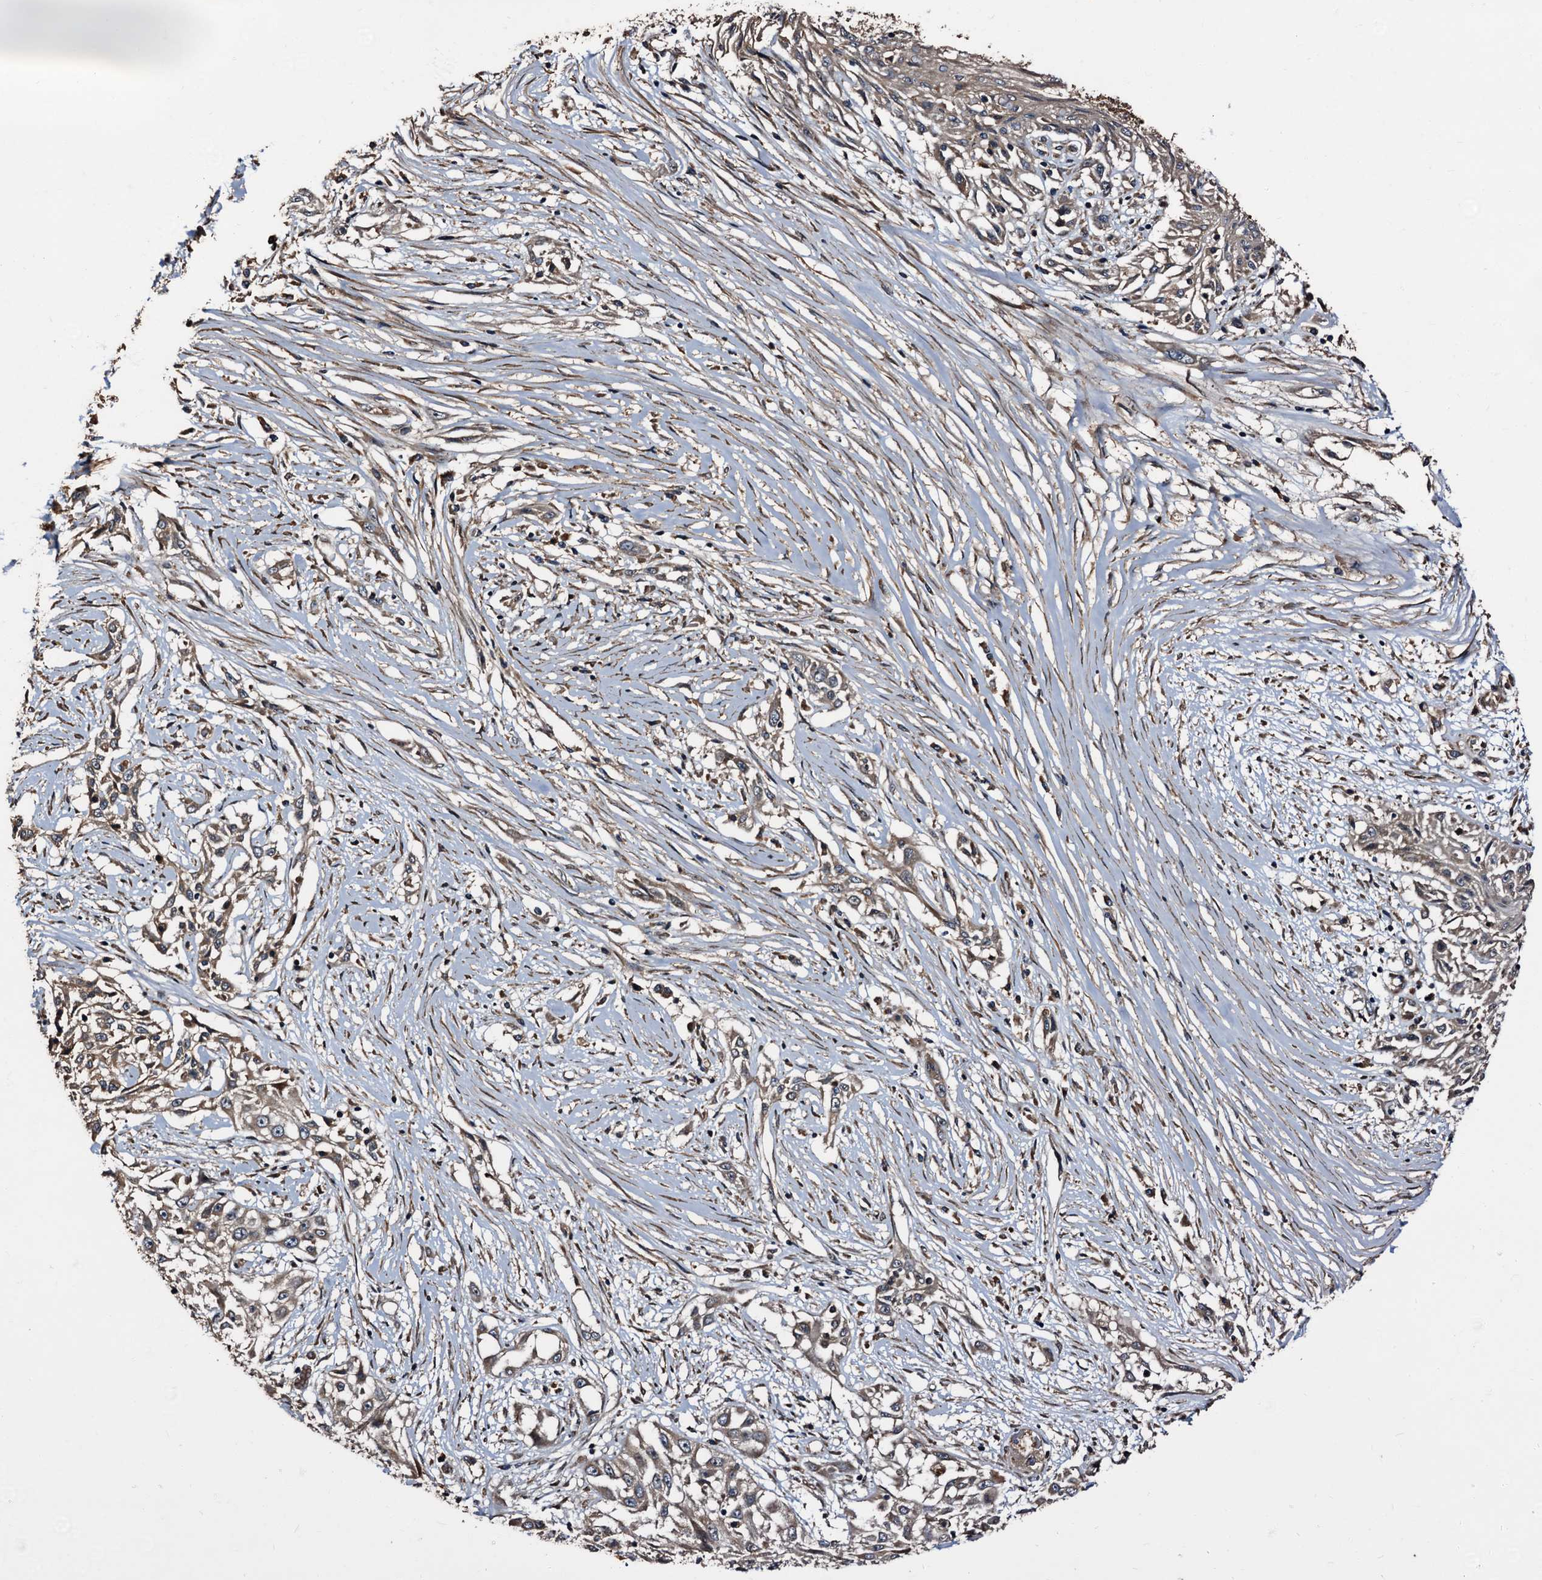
{"staining": {"intensity": "weak", "quantity": "<25%", "location": "cytoplasmic/membranous"}, "tissue": "skin cancer", "cell_type": "Tumor cells", "image_type": "cancer", "snomed": [{"axis": "morphology", "description": "Squamous cell carcinoma, NOS"}, {"axis": "morphology", "description": "Squamous cell carcinoma, metastatic, NOS"}, {"axis": "topography", "description": "Skin"}, {"axis": "topography", "description": "Lymph node"}], "caption": "Protein analysis of skin cancer demonstrates no significant staining in tumor cells. (DAB (3,3'-diaminobenzidine) IHC, high magnification).", "gene": "PEX5", "patient": {"sex": "male", "age": 75}}